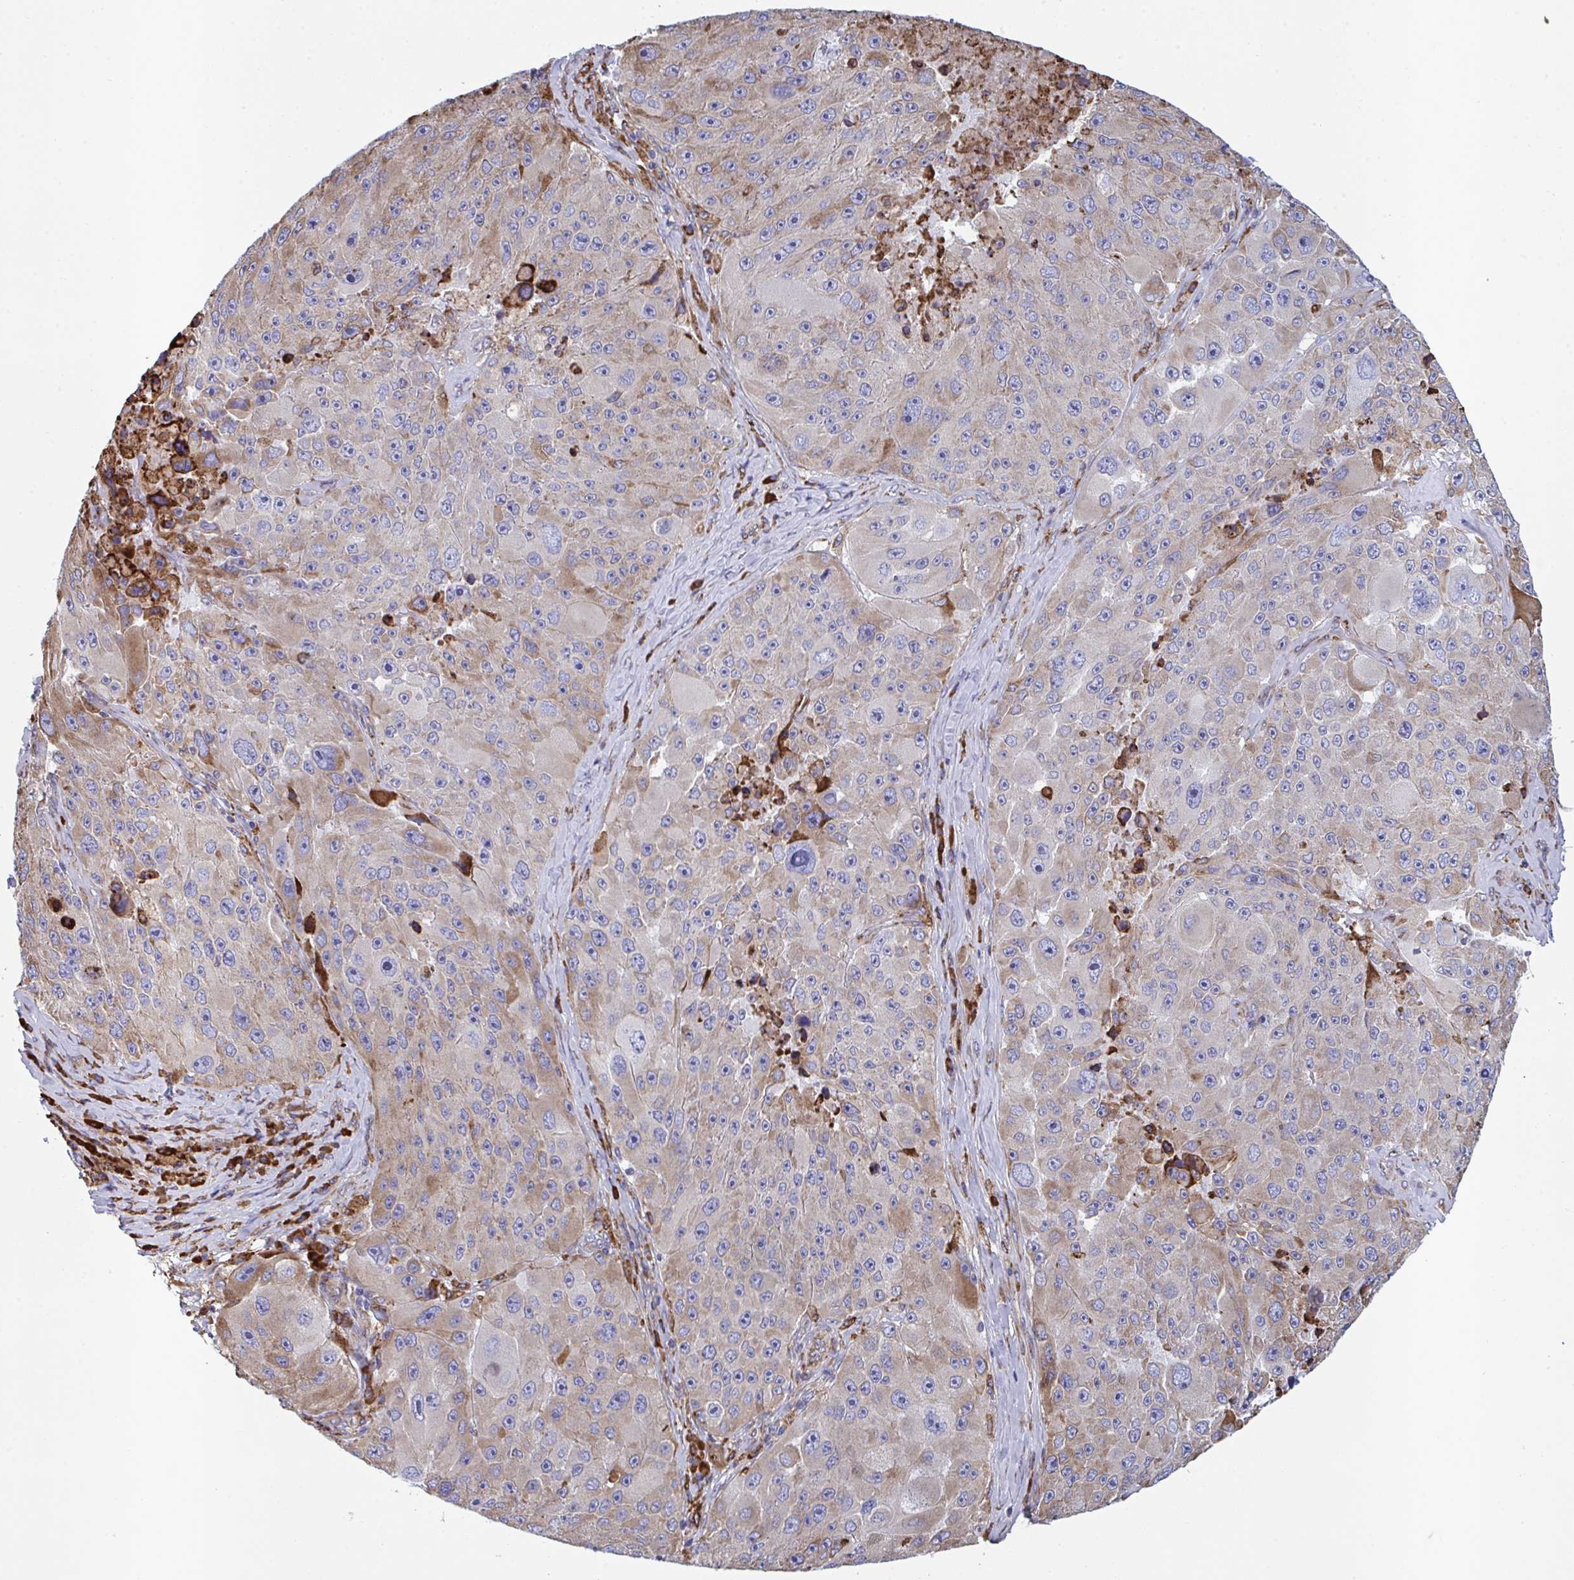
{"staining": {"intensity": "weak", "quantity": "25%-75%", "location": "cytoplasmic/membranous"}, "tissue": "melanoma", "cell_type": "Tumor cells", "image_type": "cancer", "snomed": [{"axis": "morphology", "description": "Malignant melanoma, Metastatic site"}, {"axis": "topography", "description": "Lymph node"}], "caption": "Immunohistochemistry micrograph of neoplastic tissue: human melanoma stained using IHC demonstrates low levels of weak protein expression localized specifically in the cytoplasmic/membranous of tumor cells, appearing as a cytoplasmic/membranous brown color.", "gene": "PEAK3", "patient": {"sex": "male", "age": 62}}